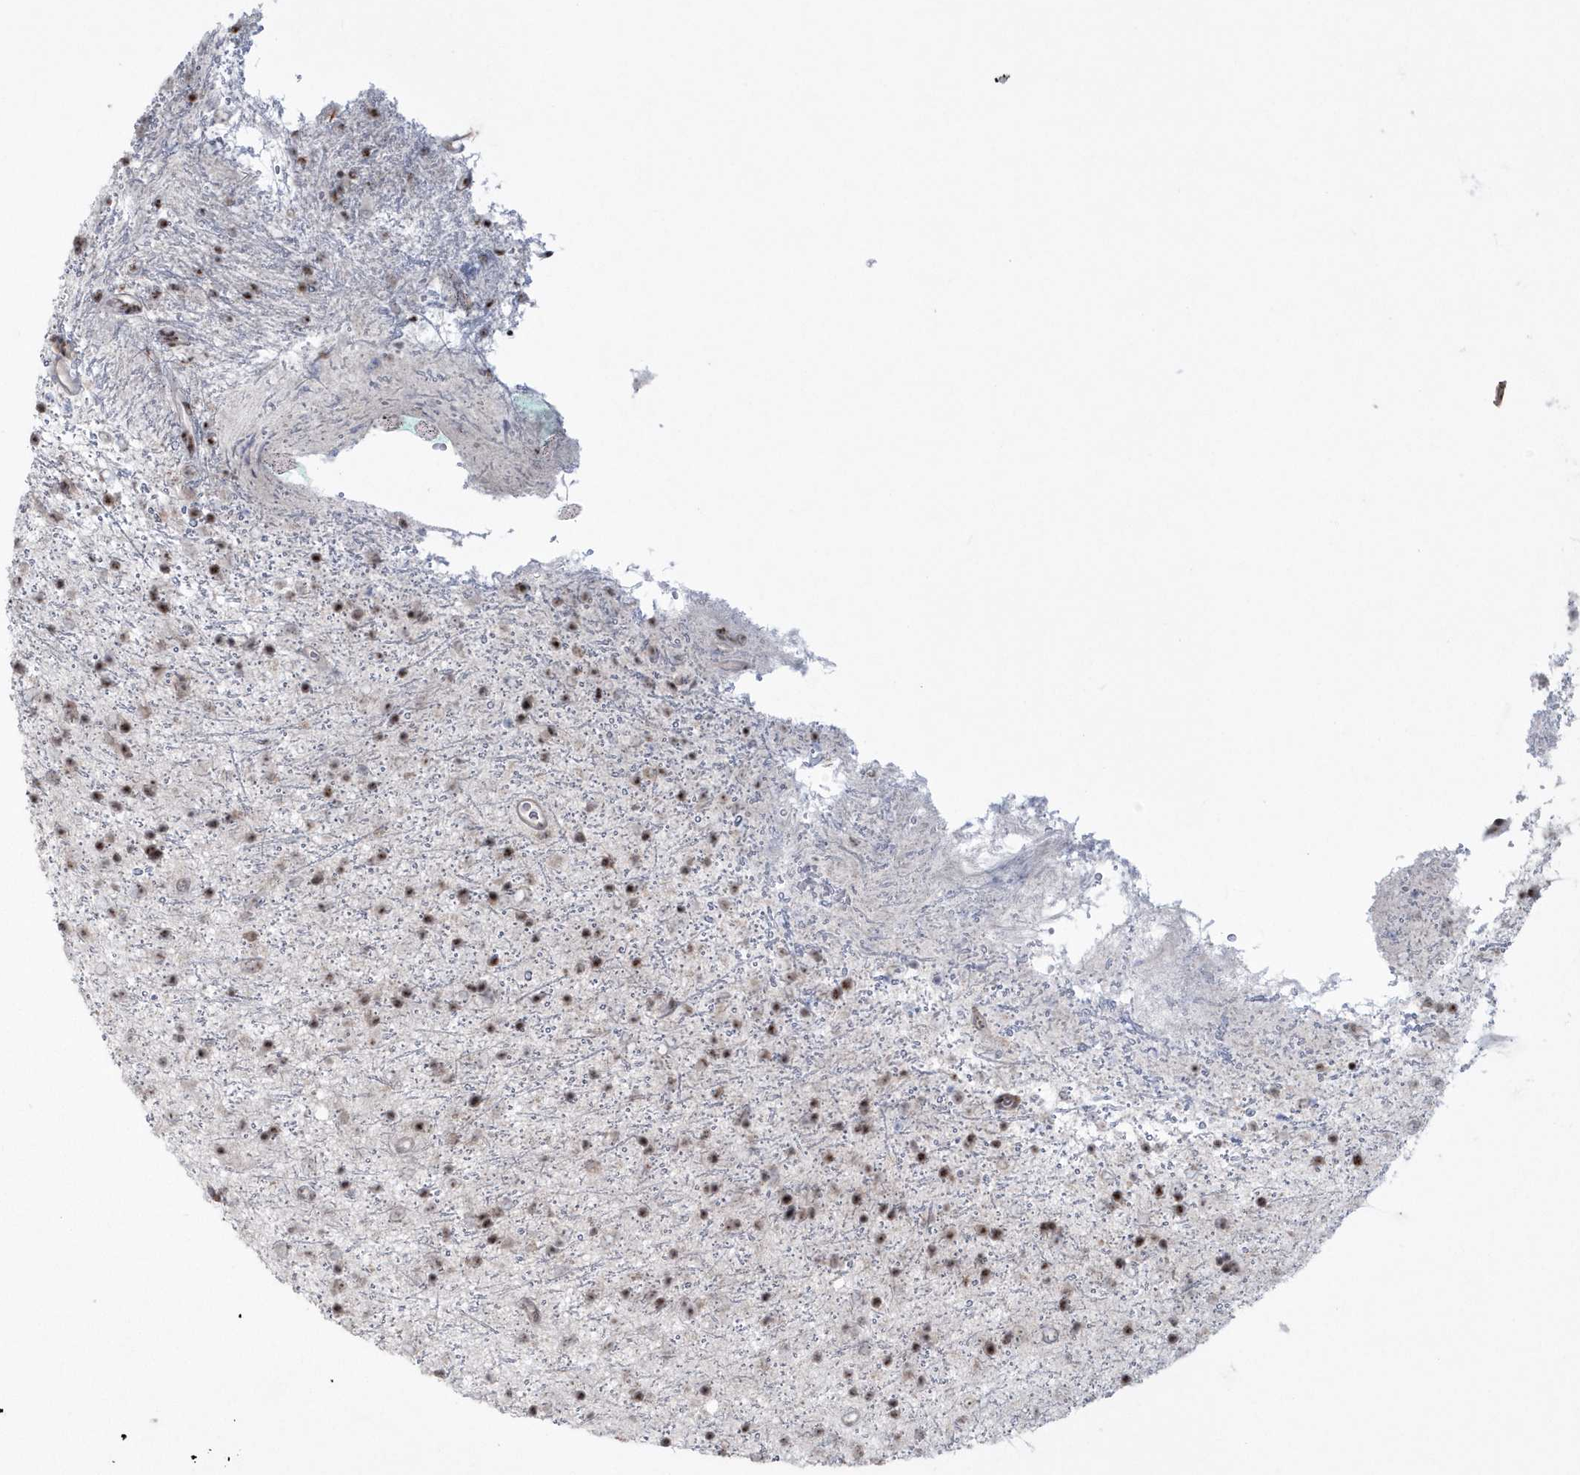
{"staining": {"intensity": "moderate", "quantity": ">75%", "location": "nuclear"}, "tissue": "glioma", "cell_type": "Tumor cells", "image_type": "cancer", "snomed": [{"axis": "morphology", "description": "Glioma, malignant, Low grade"}, {"axis": "topography", "description": "Cerebral cortex"}], "caption": "Protein expression analysis of glioma displays moderate nuclear staining in about >75% of tumor cells. The protein of interest is stained brown, and the nuclei are stained in blue (DAB IHC with brightfield microscopy, high magnification).", "gene": "KDM6B", "patient": {"sex": "female", "age": 39}}